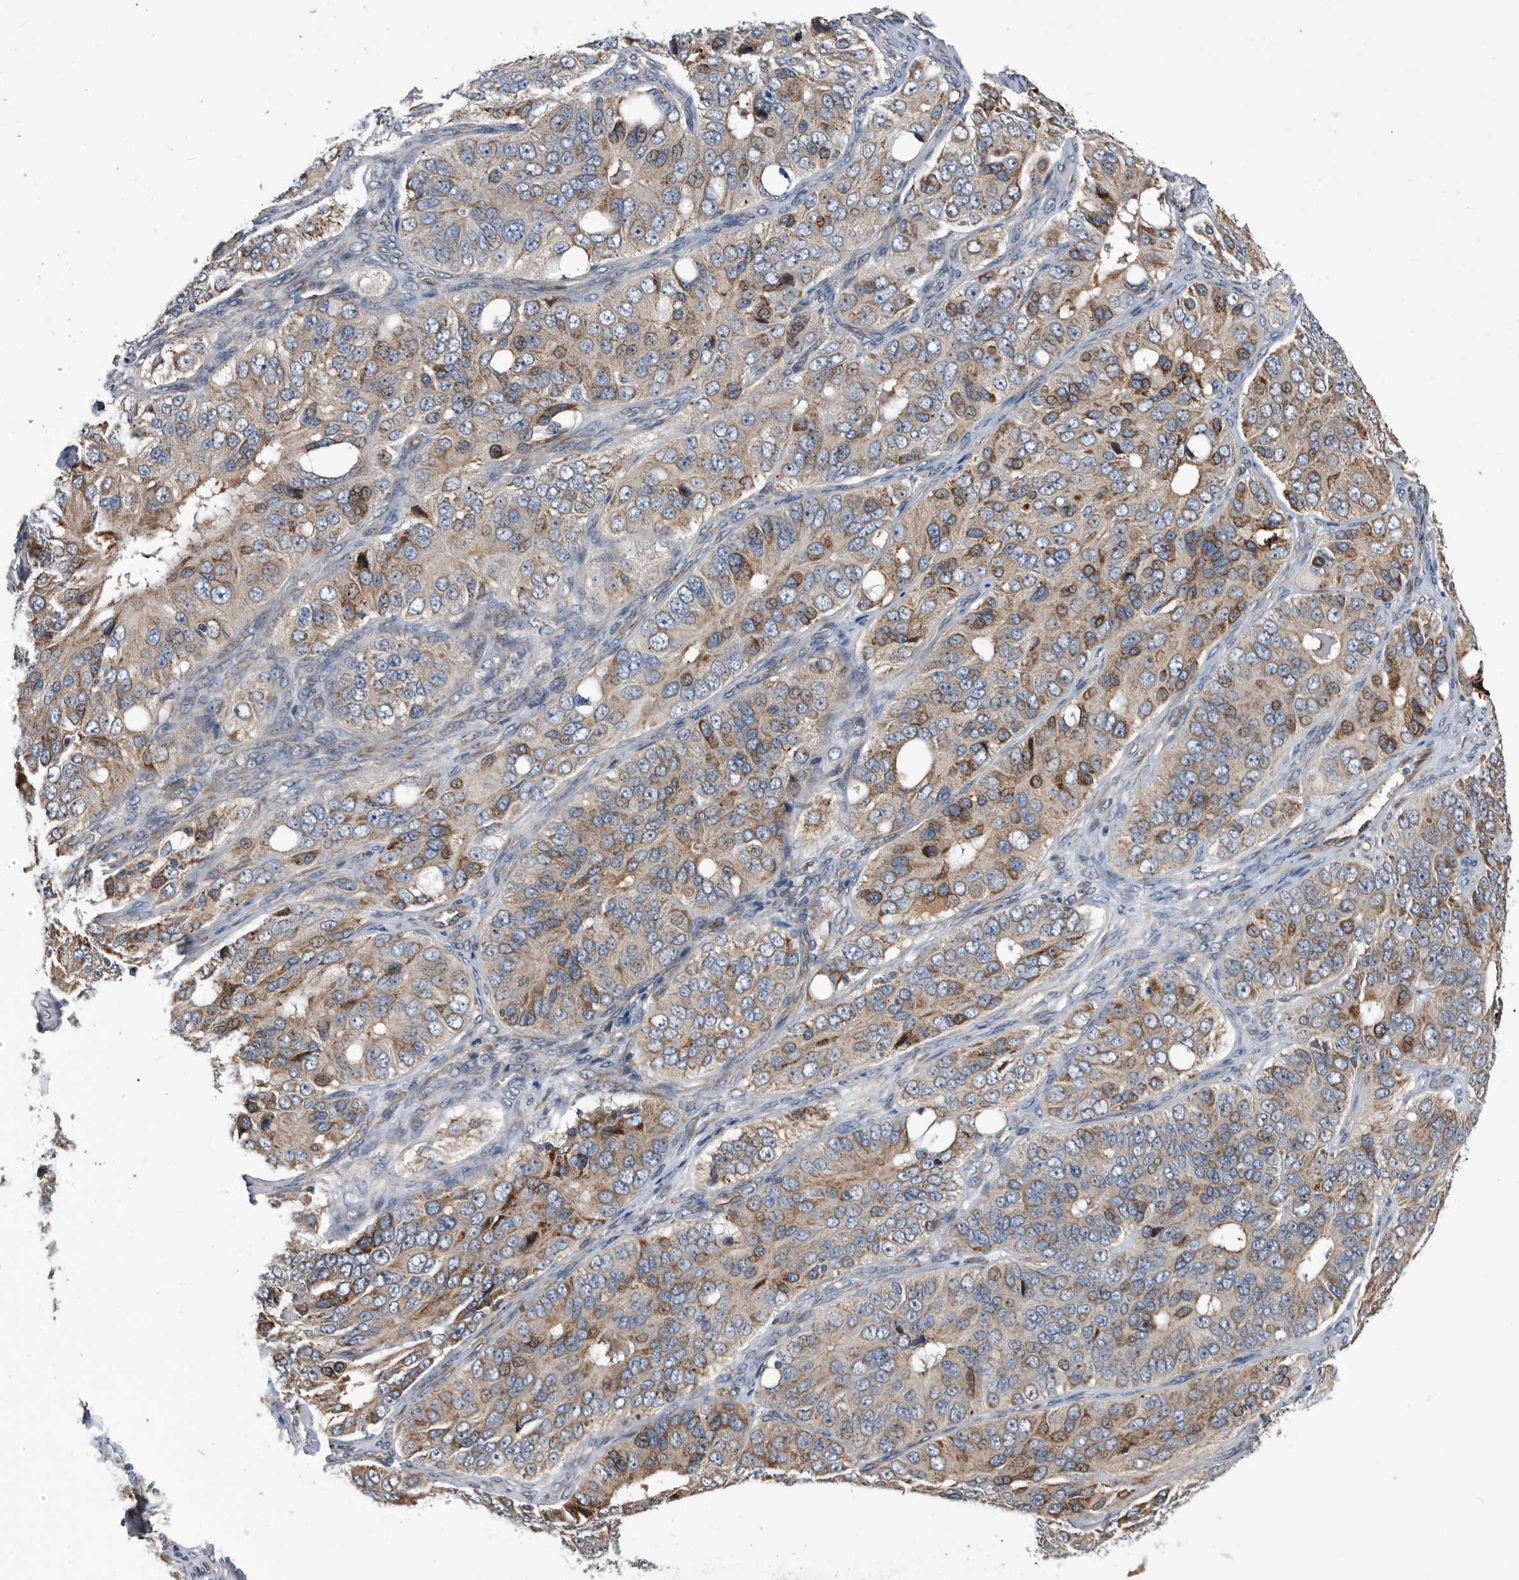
{"staining": {"intensity": "moderate", "quantity": "<25%", "location": "cytoplasmic/membranous"}, "tissue": "ovarian cancer", "cell_type": "Tumor cells", "image_type": "cancer", "snomed": [{"axis": "morphology", "description": "Carcinoma, endometroid"}, {"axis": "topography", "description": "Ovary"}], "caption": "This photomicrograph shows ovarian endometroid carcinoma stained with IHC to label a protein in brown. The cytoplasmic/membranous of tumor cells show moderate positivity for the protein. Nuclei are counter-stained blue.", "gene": "SERINC2", "patient": {"sex": "female", "age": 51}}